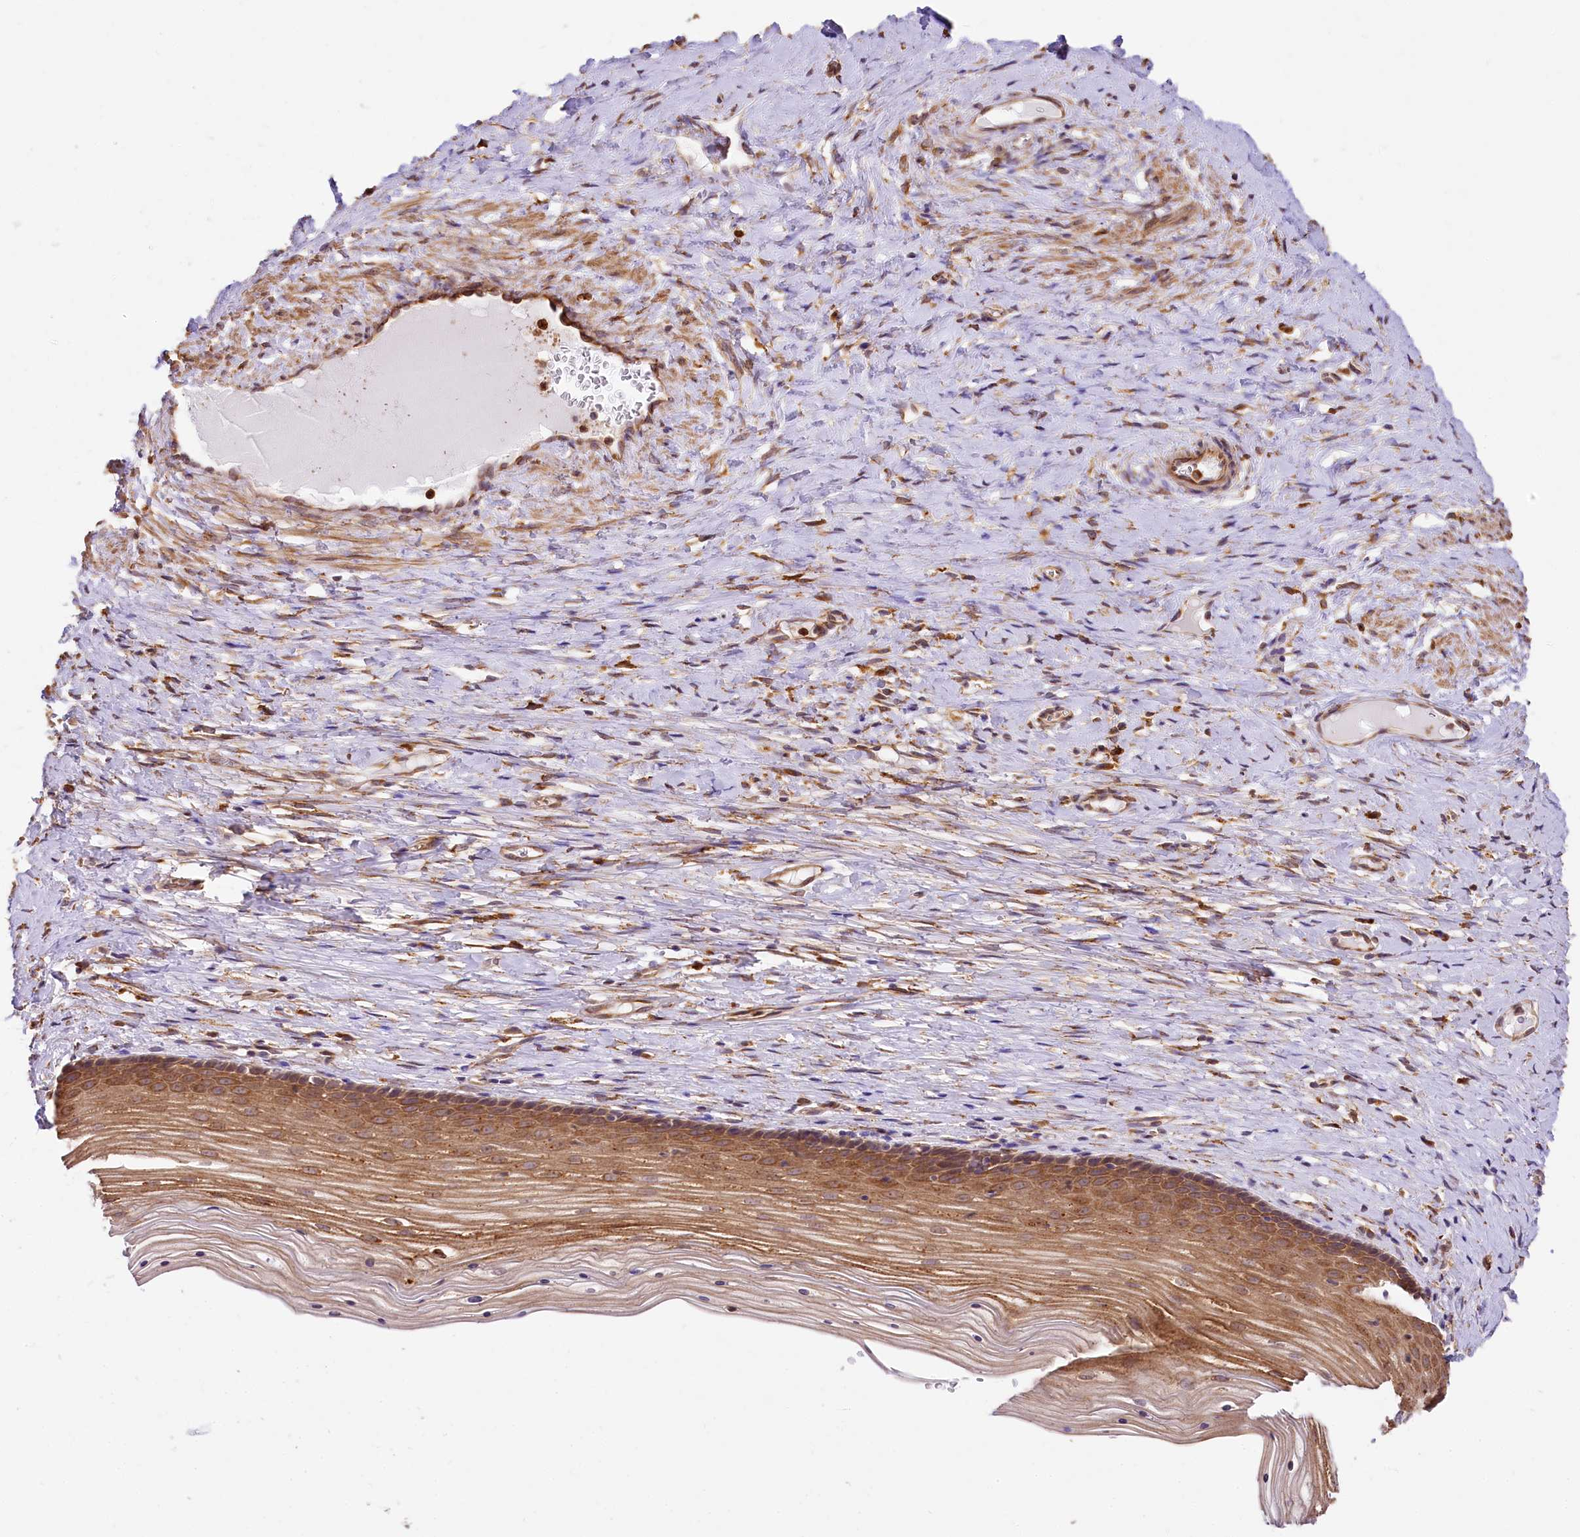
{"staining": {"intensity": "strong", "quantity": ">75%", "location": "cytoplasmic/membranous"}, "tissue": "cervix", "cell_type": "Glandular cells", "image_type": "normal", "snomed": [{"axis": "morphology", "description": "Normal tissue, NOS"}, {"axis": "topography", "description": "Cervix"}], "caption": "The micrograph displays immunohistochemical staining of unremarkable cervix. There is strong cytoplasmic/membranous positivity is seen in approximately >75% of glandular cells. Immunohistochemistry stains the protein in brown and the nuclei are stained blue.", "gene": "PPIP5K2", "patient": {"sex": "female", "age": 42}}